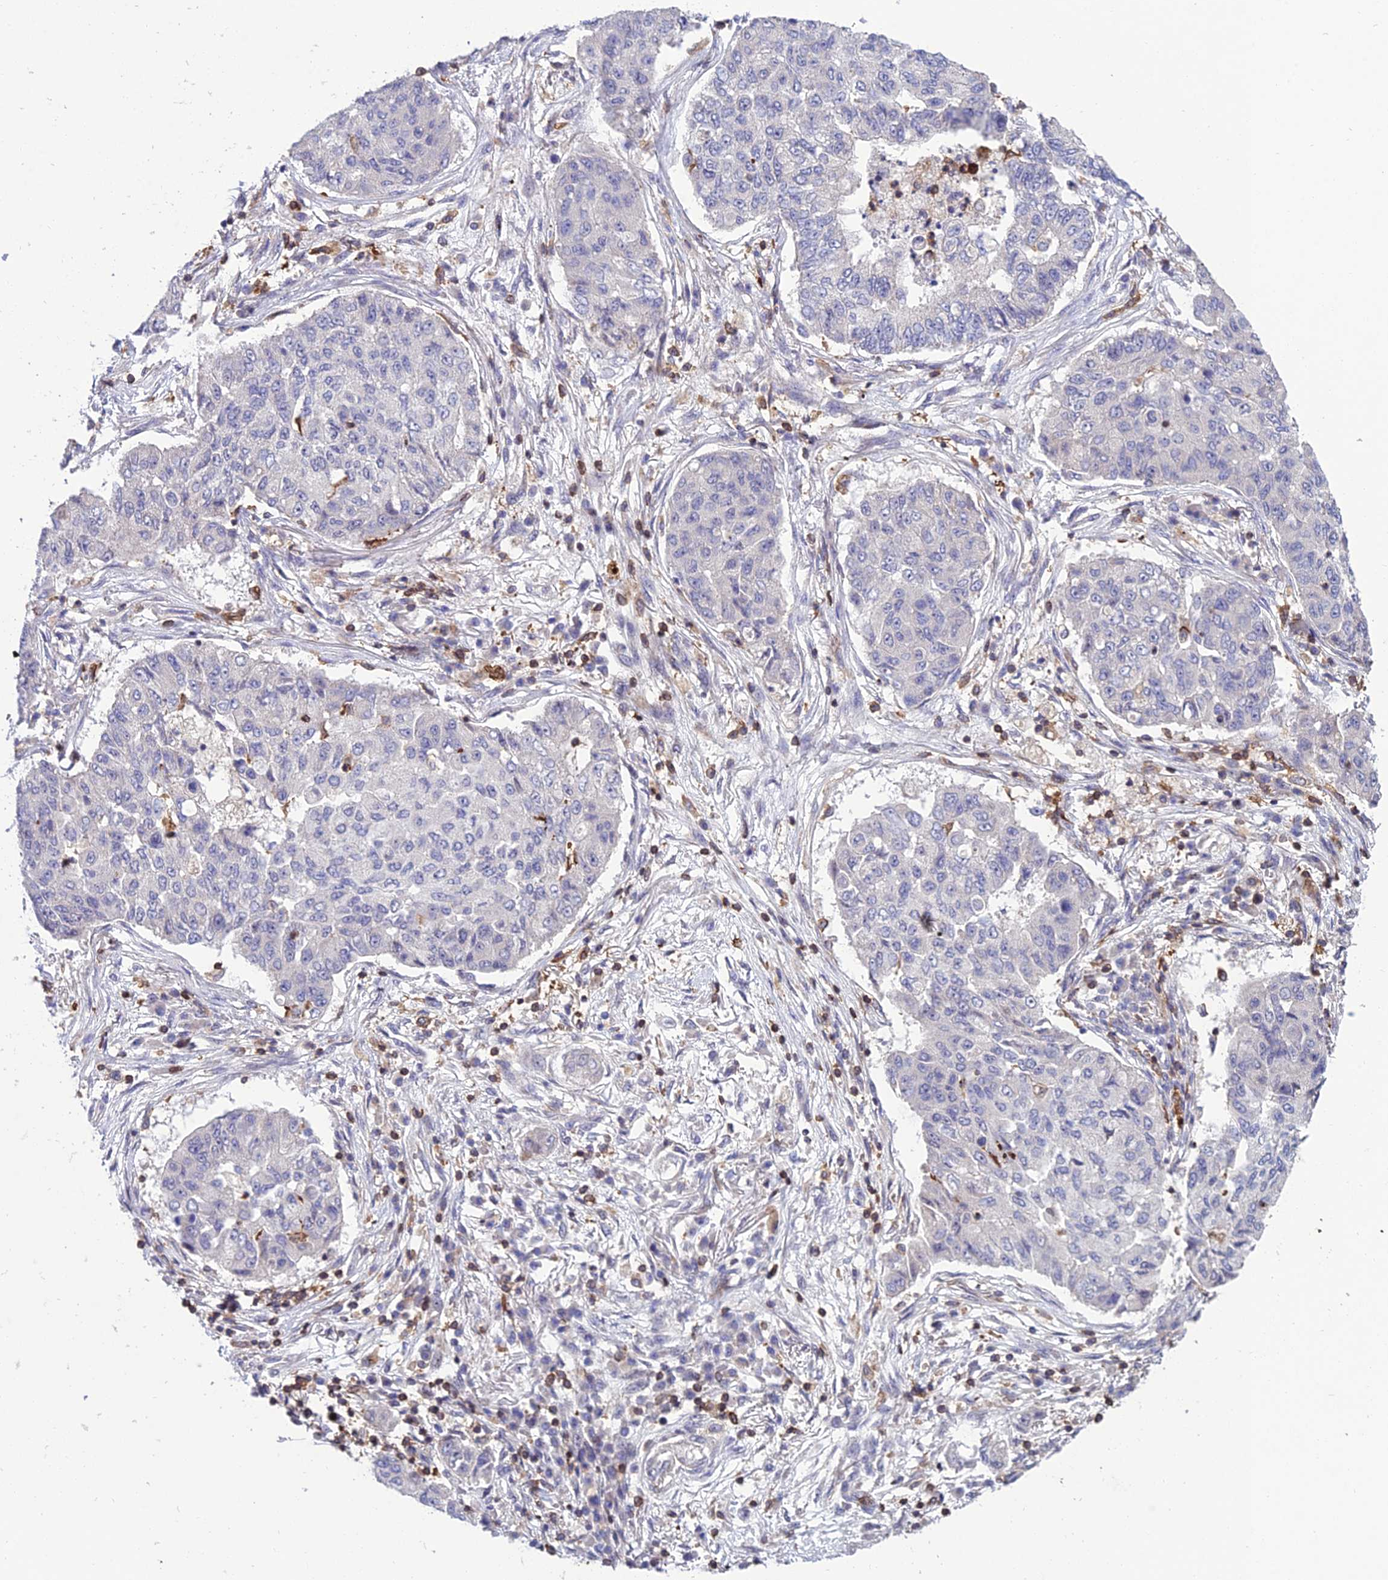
{"staining": {"intensity": "negative", "quantity": "none", "location": "none"}, "tissue": "lung cancer", "cell_type": "Tumor cells", "image_type": "cancer", "snomed": [{"axis": "morphology", "description": "Squamous cell carcinoma, NOS"}, {"axis": "topography", "description": "Lung"}], "caption": "Tumor cells are negative for protein expression in human lung cancer (squamous cell carcinoma). Nuclei are stained in blue.", "gene": "FAM76A", "patient": {"sex": "male", "age": 74}}